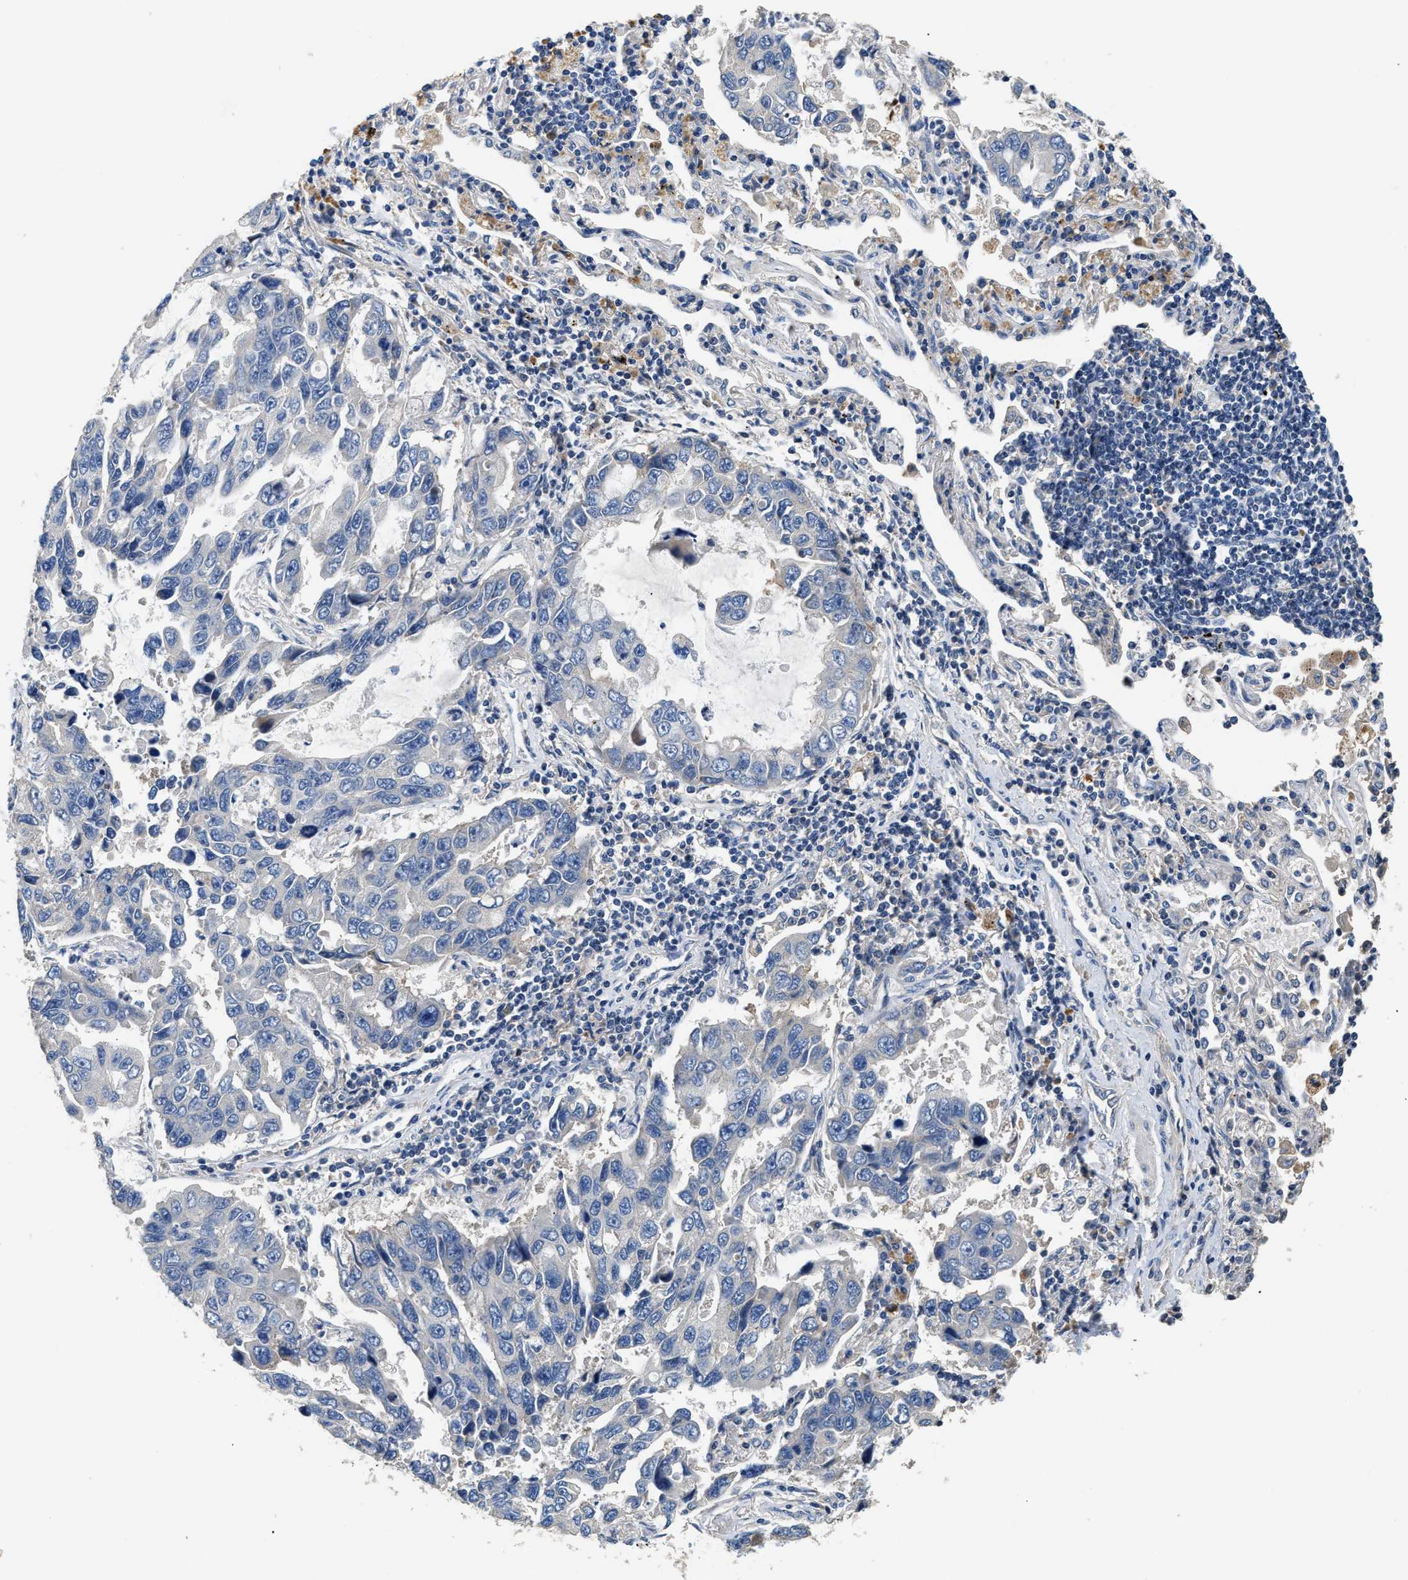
{"staining": {"intensity": "negative", "quantity": "none", "location": "none"}, "tissue": "lung cancer", "cell_type": "Tumor cells", "image_type": "cancer", "snomed": [{"axis": "morphology", "description": "Adenocarcinoma, NOS"}, {"axis": "topography", "description": "Lung"}], "caption": "Tumor cells show no significant expression in lung adenocarcinoma.", "gene": "IL17RC", "patient": {"sex": "male", "age": 64}}